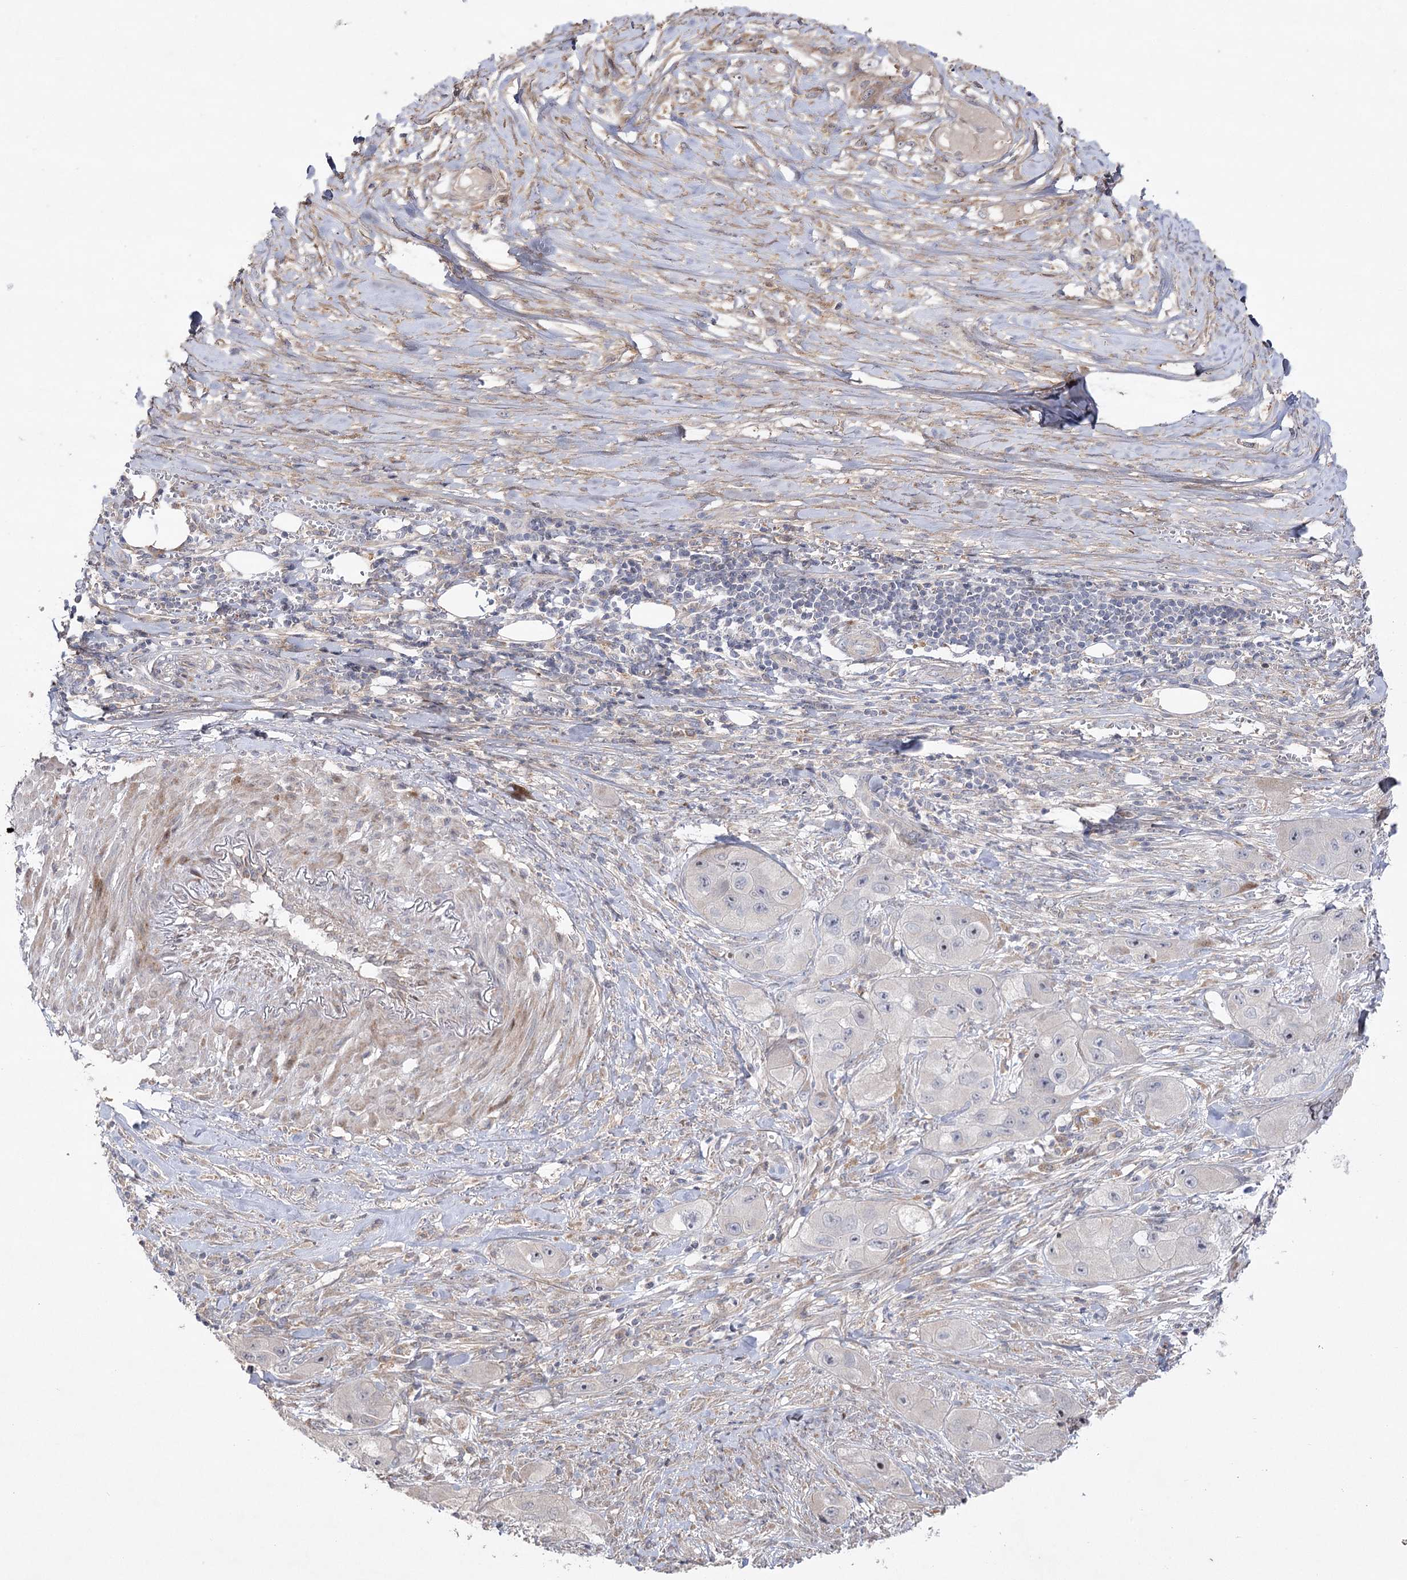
{"staining": {"intensity": "negative", "quantity": "none", "location": "none"}, "tissue": "skin cancer", "cell_type": "Tumor cells", "image_type": "cancer", "snomed": [{"axis": "morphology", "description": "Squamous cell carcinoma, NOS"}, {"axis": "topography", "description": "Skin"}, {"axis": "topography", "description": "Subcutis"}], "caption": "Skin squamous cell carcinoma stained for a protein using immunohistochemistry (IHC) displays no expression tumor cells.", "gene": "OBSL1", "patient": {"sex": "male", "age": 73}}